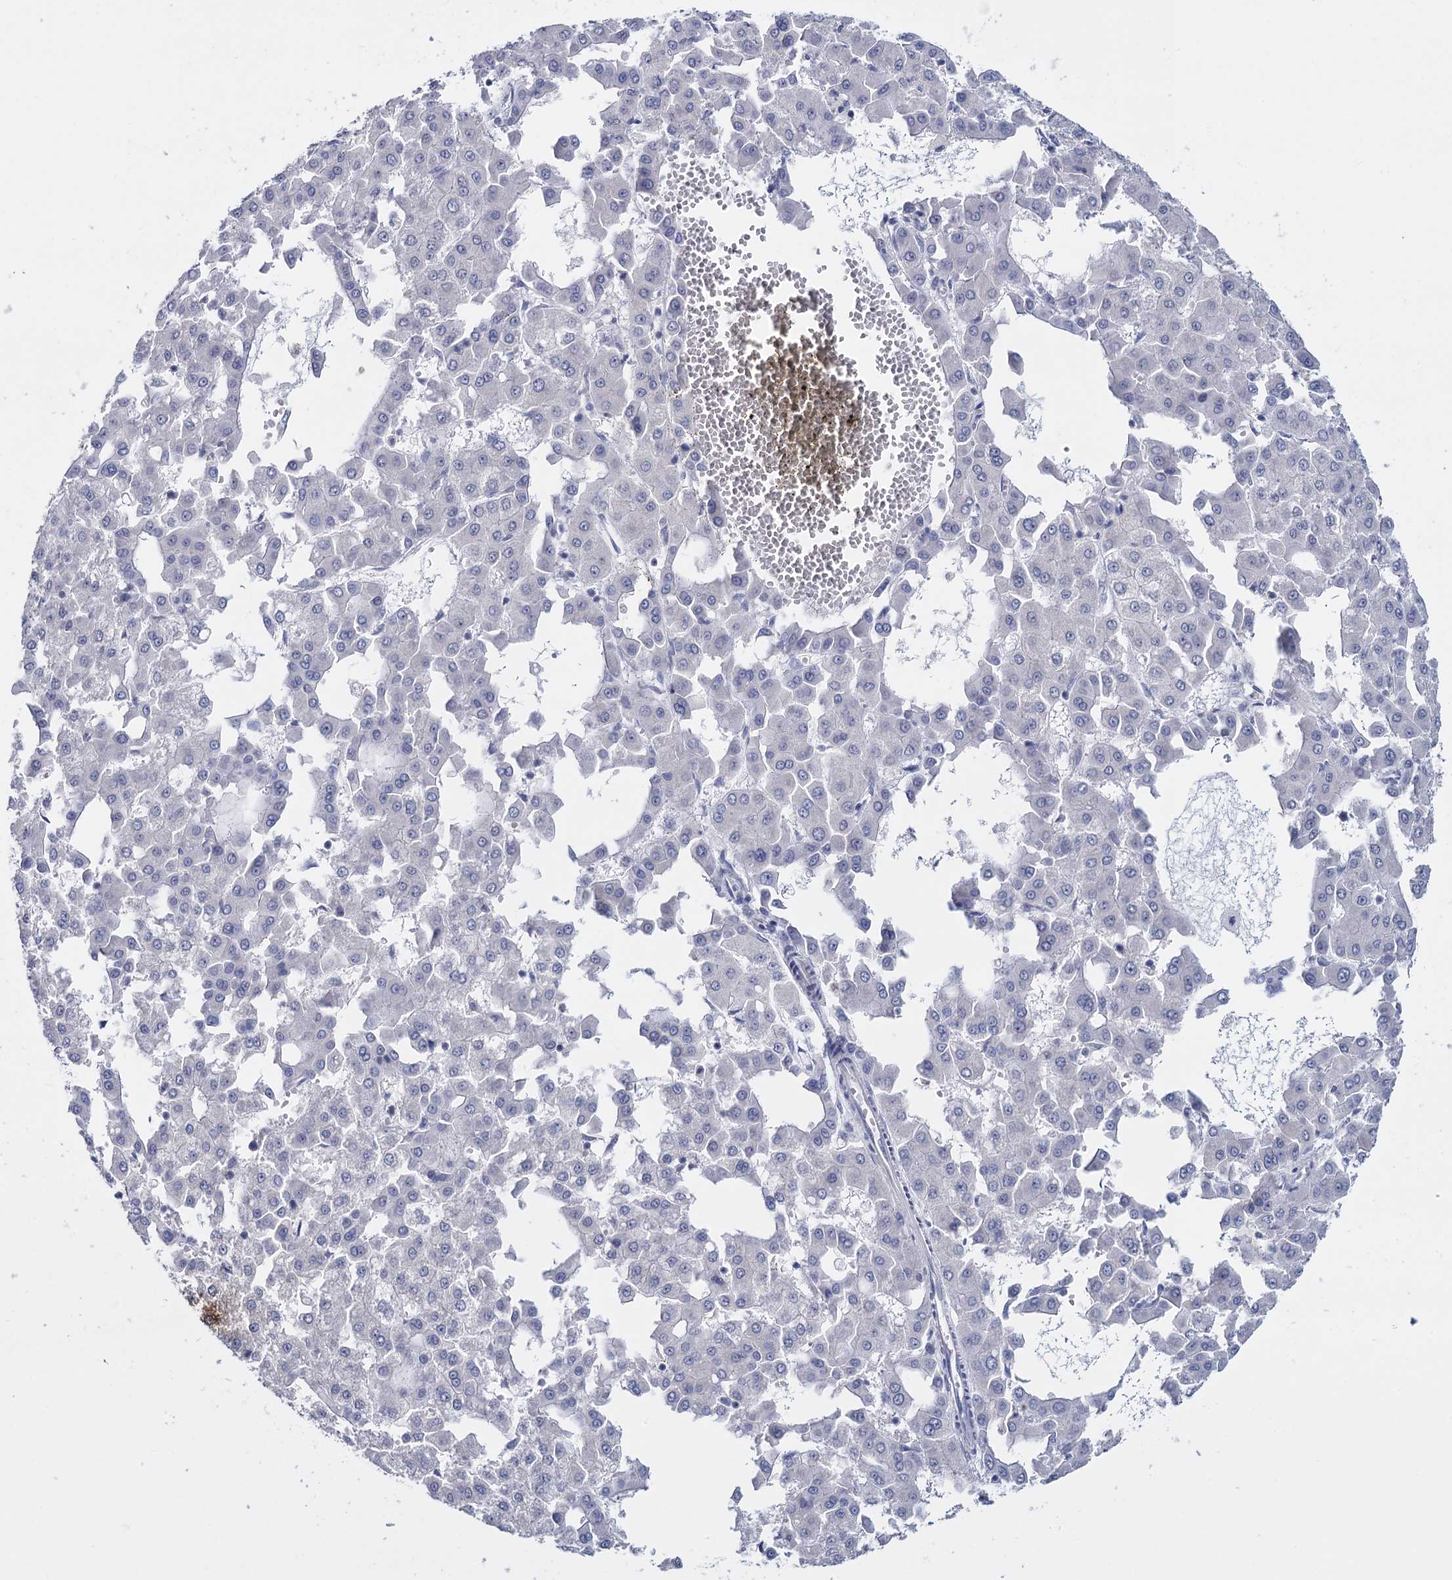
{"staining": {"intensity": "negative", "quantity": "none", "location": "none"}, "tissue": "liver cancer", "cell_type": "Tumor cells", "image_type": "cancer", "snomed": [{"axis": "morphology", "description": "Carcinoma, Hepatocellular, NOS"}, {"axis": "topography", "description": "Liver"}], "caption": "Immunohistochemical staining of liver cancer shows no significant positivity in tumor cells.", "gene": "SFN", "patient": {"sex": "male", "age": 47}}